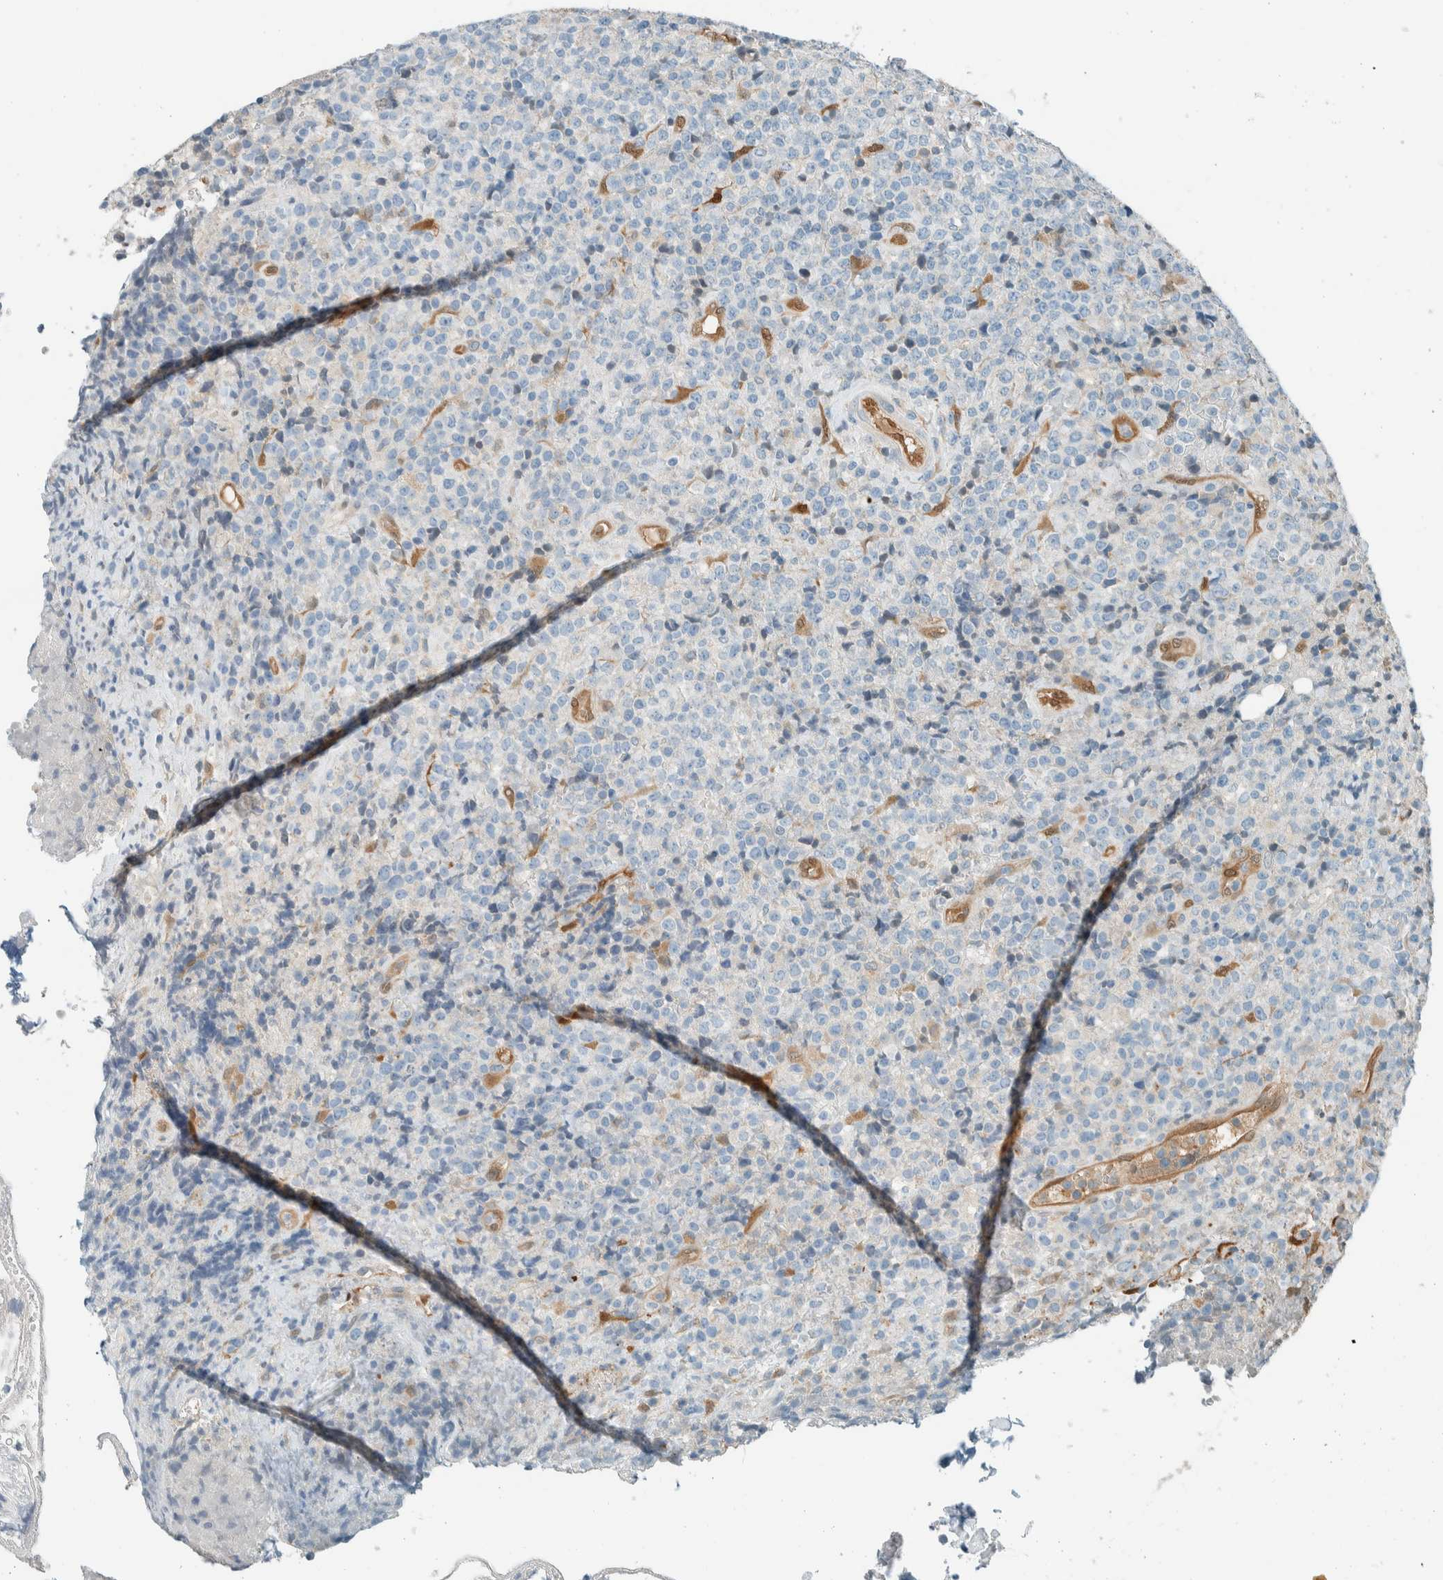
{"staining": {"intensity": "negative", "quantity": "none", "location": "none"}, "tissue": "lymphoma", "cell_type": "Tumor cells", "image_type": "cancer", "snomed": [{"axis": "morphology", "description": "Malignant lymphoma, non-Hodgkin's type, High grade"}, {"axis": "topography", "description": "Lymph node"}], "caption": "IHC photomicrograph of lymphoma stained for a protein (brown), which exhibits no expression in tumor cells.", "gene": "NXN", "patient": {"sex": "male", "age": 13}}